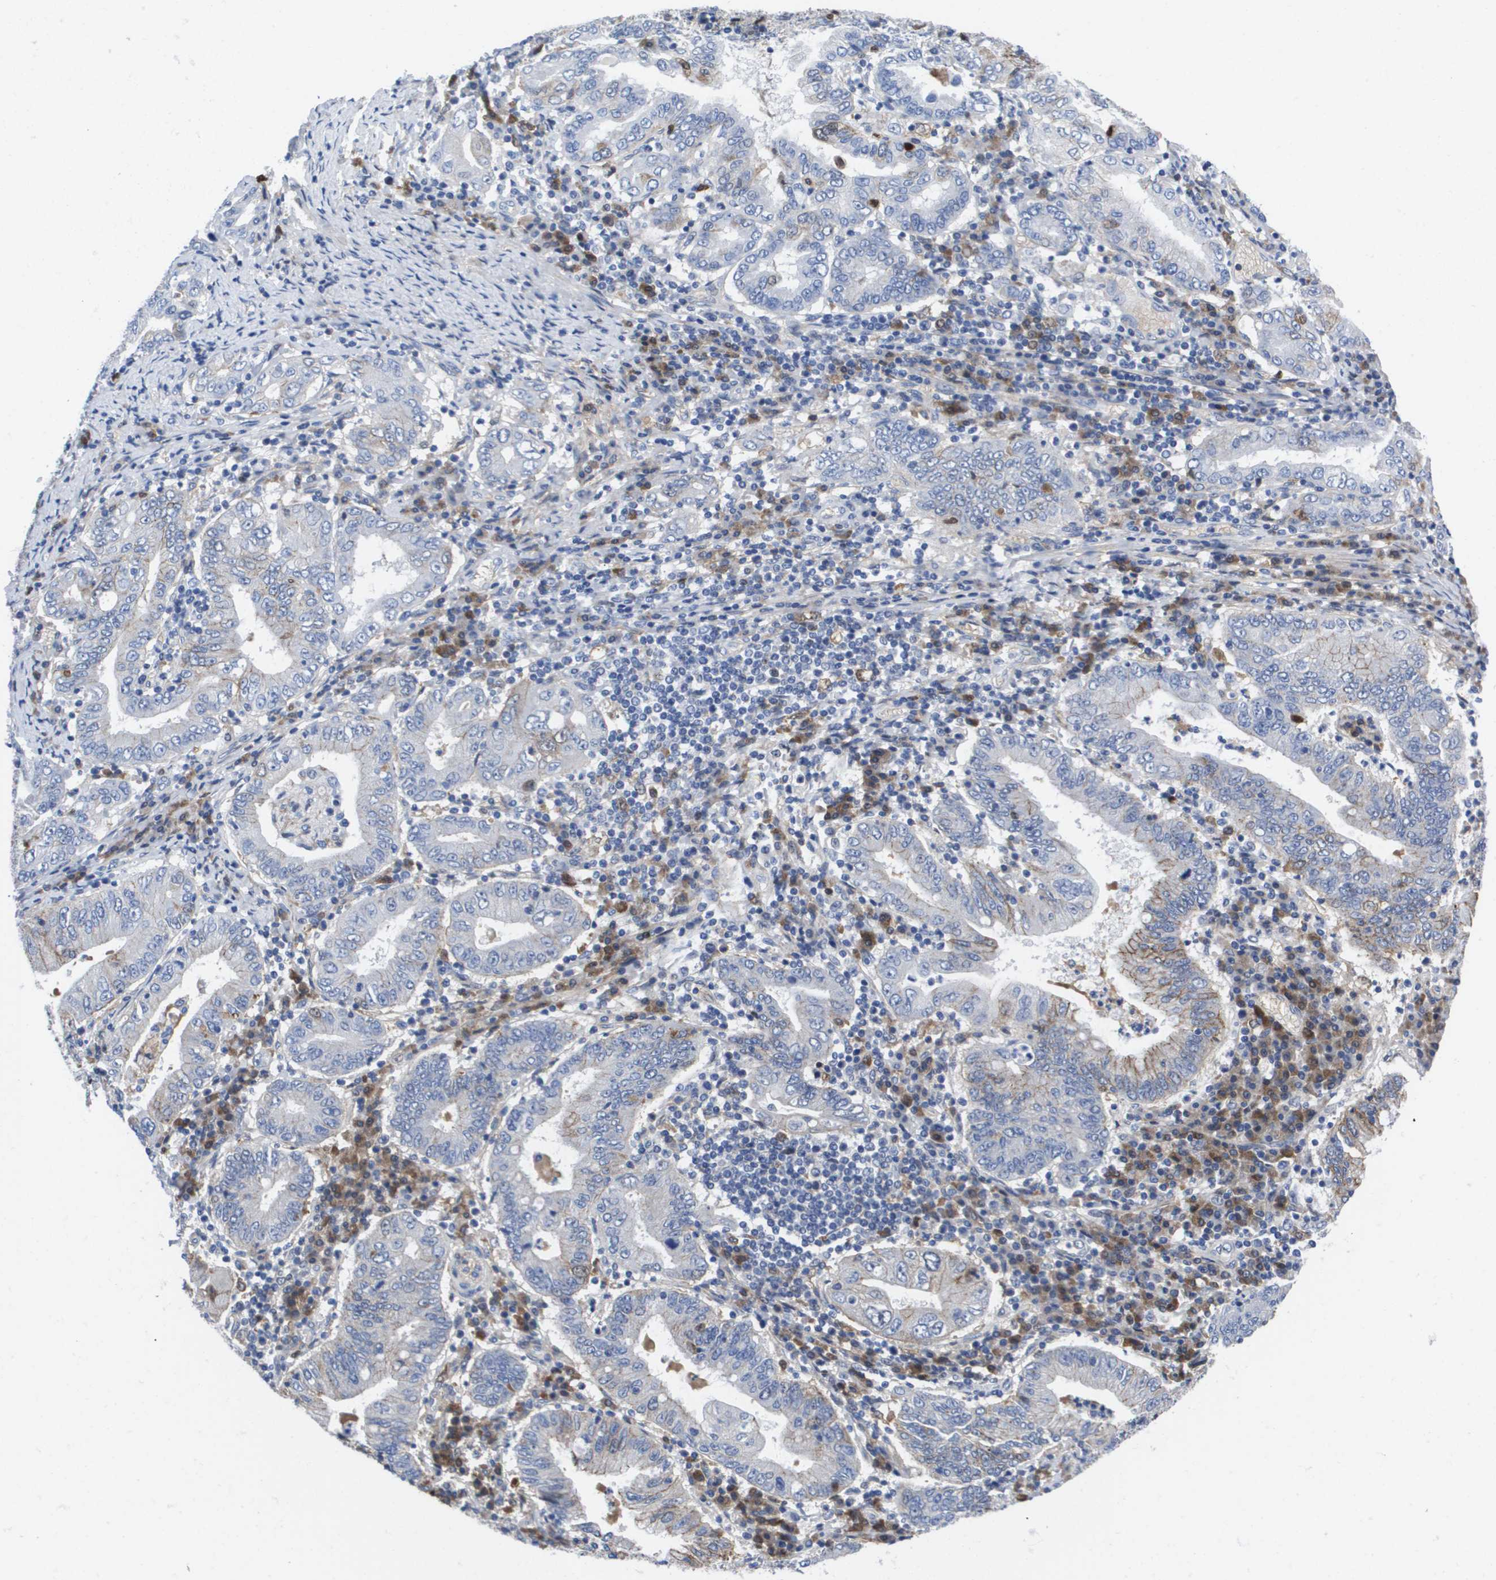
{"staining": {"intensity": "negative", "quantity": "none", "location": "none"}, "tissue": "stomach cancer", "cell_type": "Tumor cells", "image_type": "cancer", "snomed": [{"axis": "morphology", "description": "Normal tissue, NOS"}, {"axis": "morphology", "description": "Adenocarcinoma, NOS"}, {"axis": "topography", "description": "Esophagus"}, {"axis": "topography", "description": "Stomach, upper"}, {"axis": "topography", "description": "Peripheral nerve tissue"}], "caption": "There is no significant expression in tumor cells of stomach cancer (adenocarcinoma).", "gene": "SERPINC1", "patient": {"sex": "male", "age": 62}}